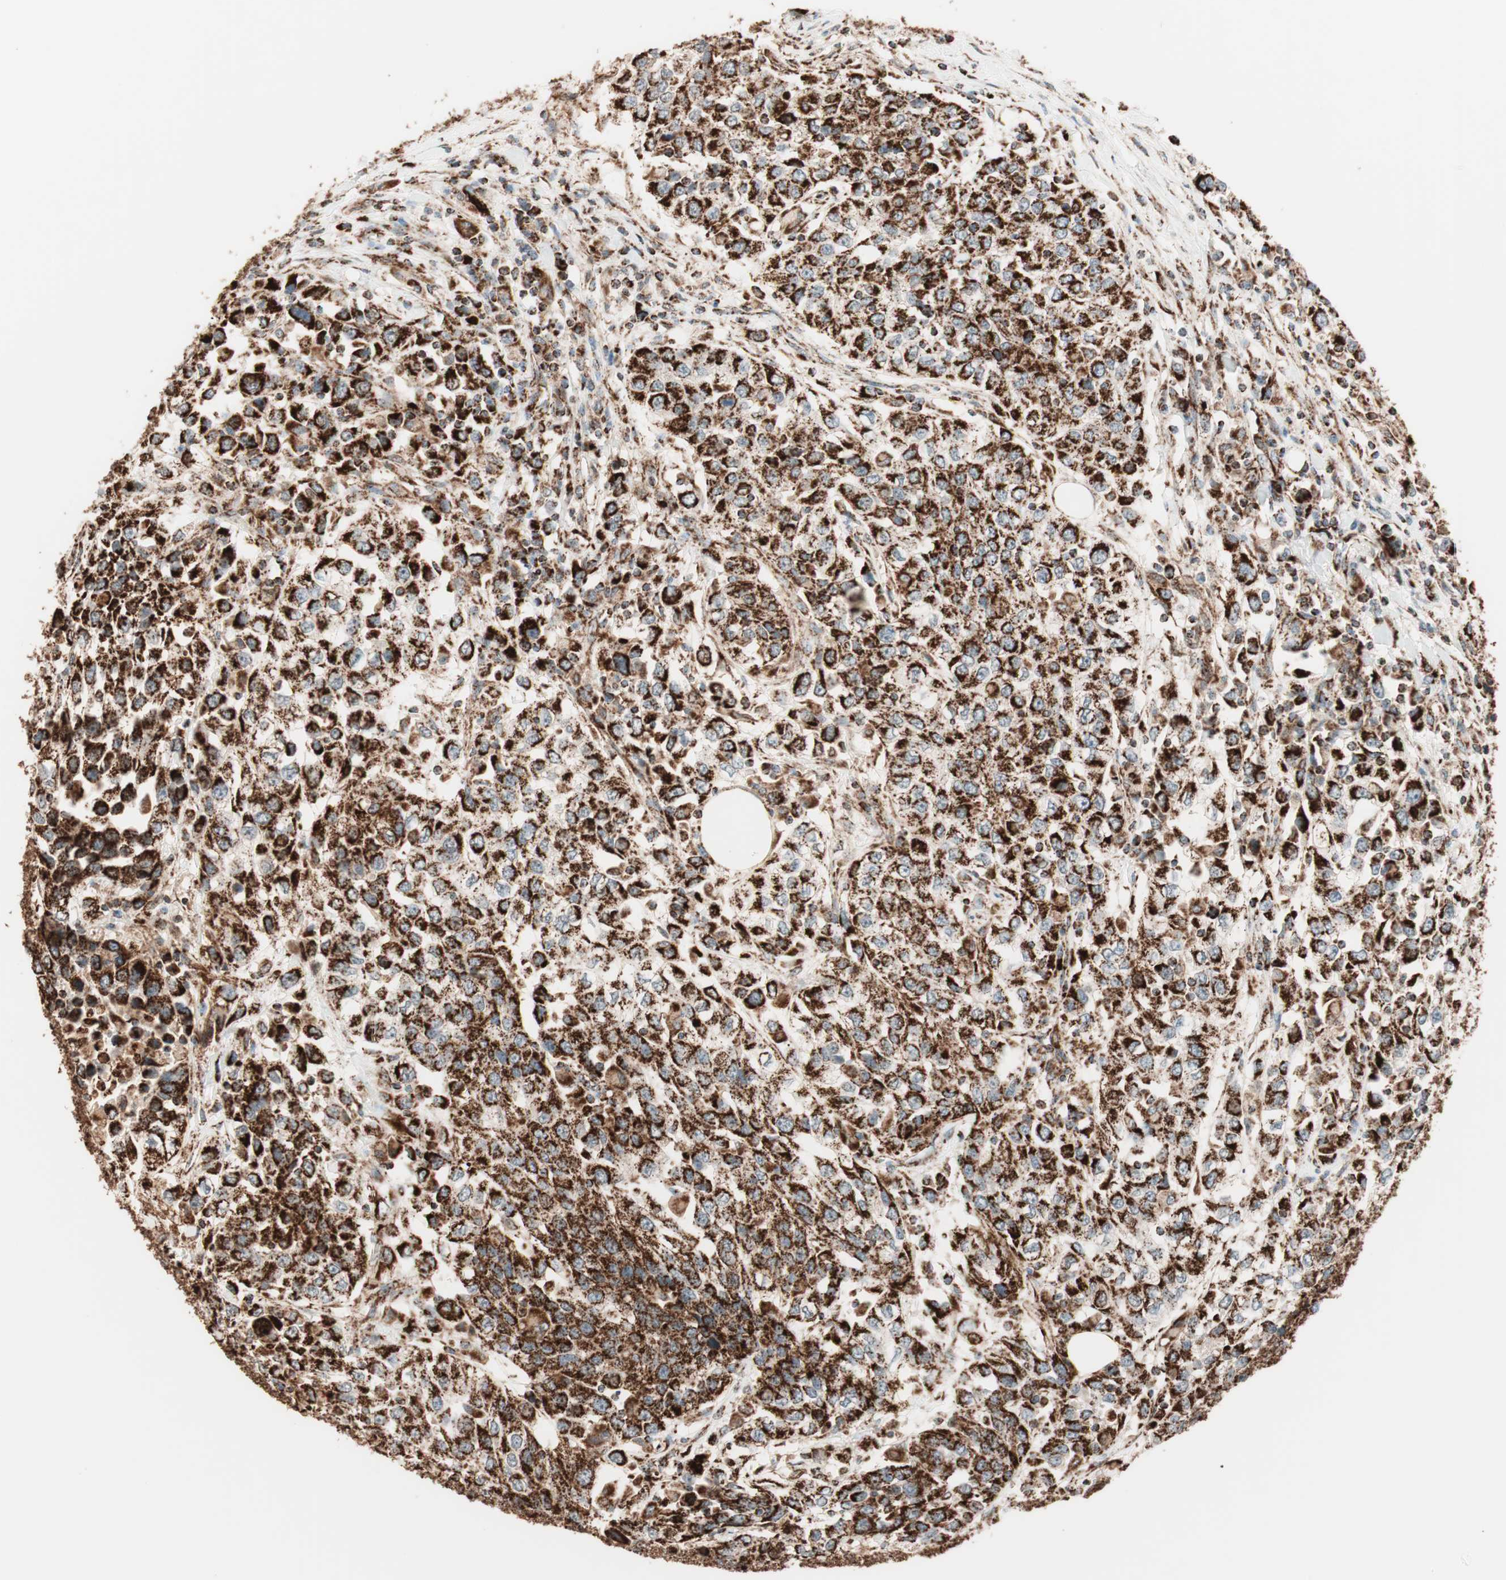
{"staining": {"intensity": "strong", "quantity": ">75%", "location": "cytoplasmic/membranous"}, "tissue": "urothelial cancer", "cell_type": "Tumor cells", "image_type": "cancer", "snomed": [{"axis": "morphology", "description": "Urothelial carcinoma, High grade"}, {"axis": "topography", "description": "Urinary bladder"}], "caption": "Urothelial cancer stained with a brown dye demonstrates strong cytoplasmic/membranous positive expression in about >75% of tumor cells.", "gene": "TOMM22", "patient": {"sex": "female", "age": 80}}